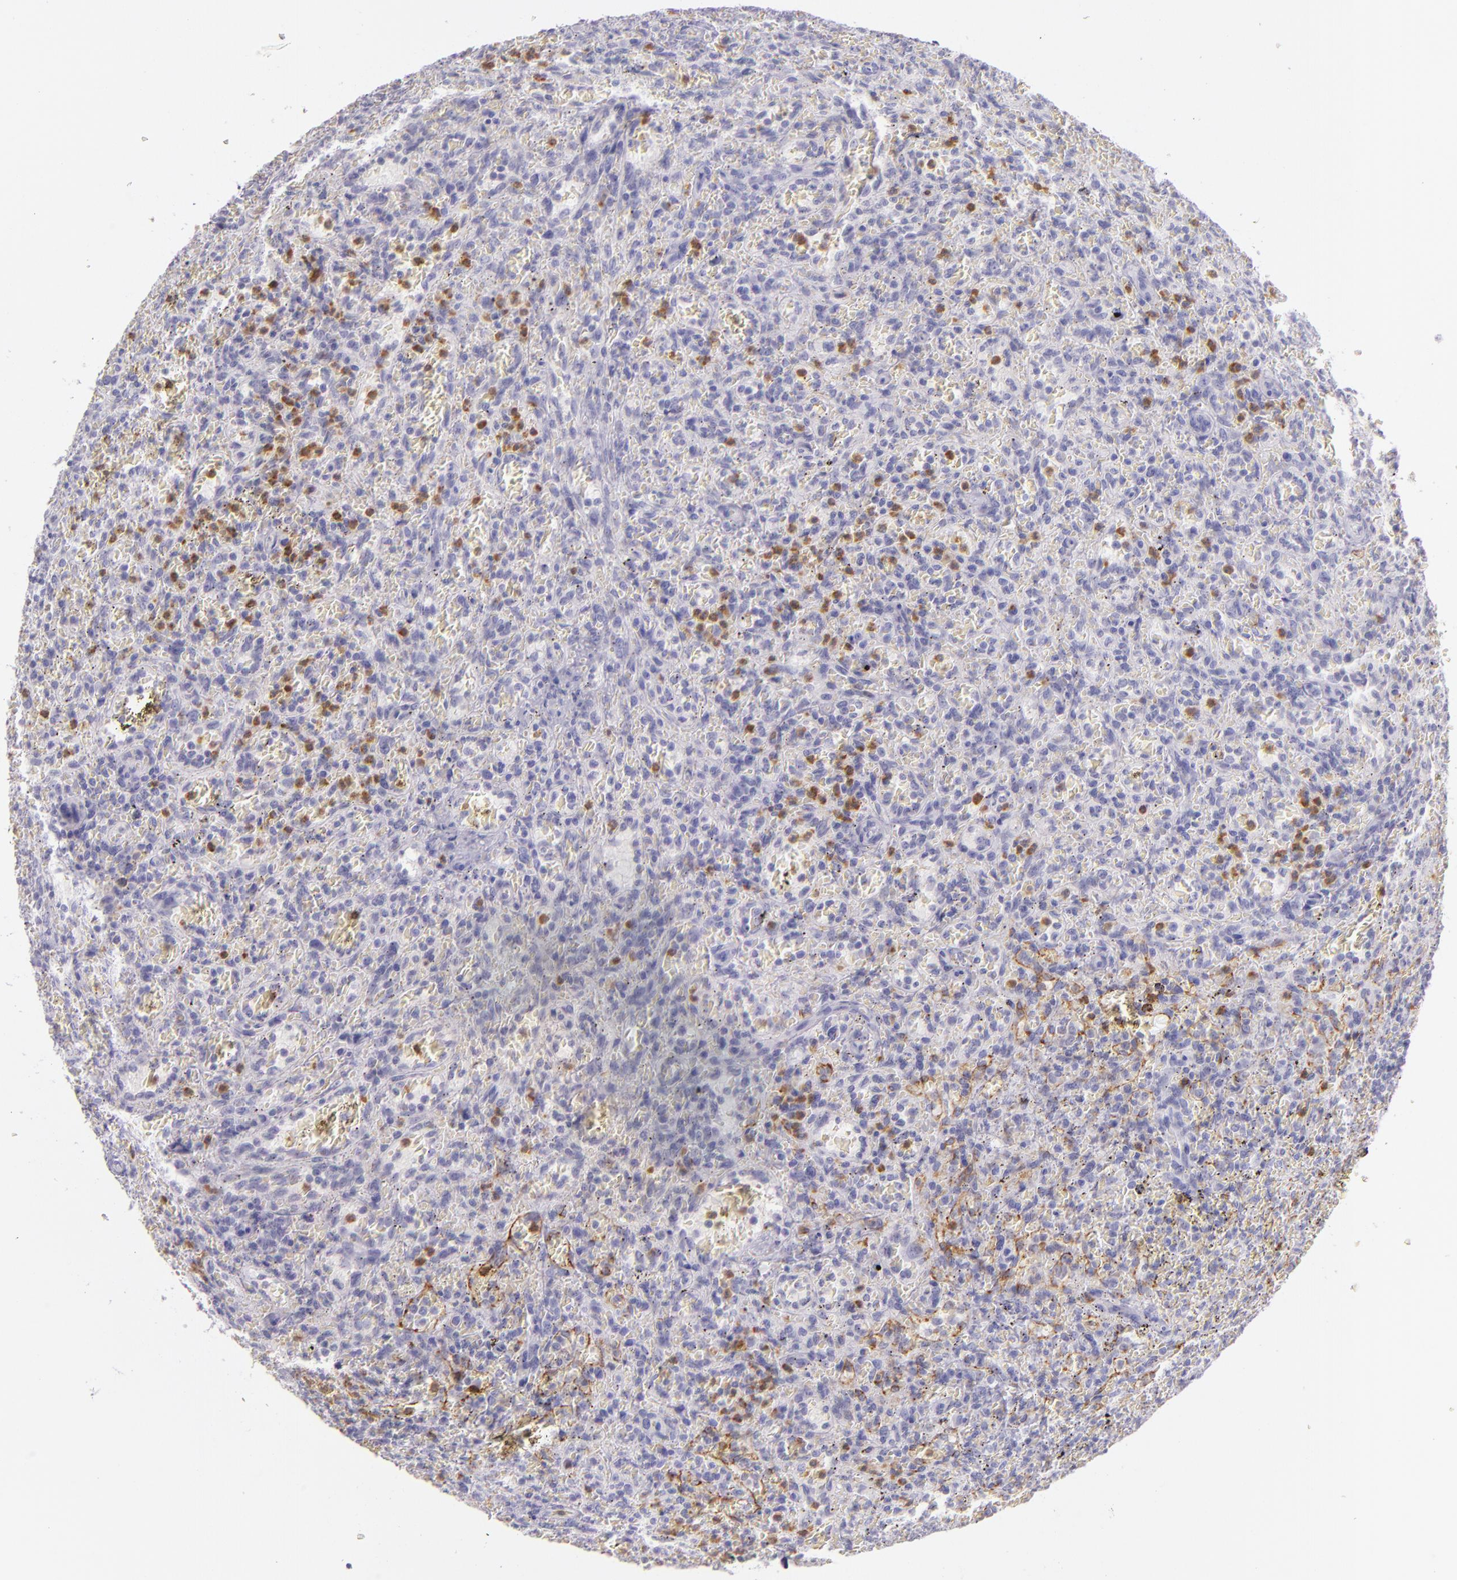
{"staining": {"intensity": "negative", "quantity": "none", "location": "none"}, "tissue": "lymphoma", "cell_type": "Tumor cells", "image_type": "cancer", "snomed": [{"axis": "morphology", "description": "Malignant lymphoma, non-Hodgkin's type, Low grade"}, {"axis": "topography", "description": "Spleen"}], "caption": "A micrograph of human low-grade malignant lymphoma, non-Hodgkin's type is negative for staining in tumor cells. (IHC, brightfield microscopy, high magnification).", "gene": "CEACAM1", "patient": {"sex": "female", "age": 64}}